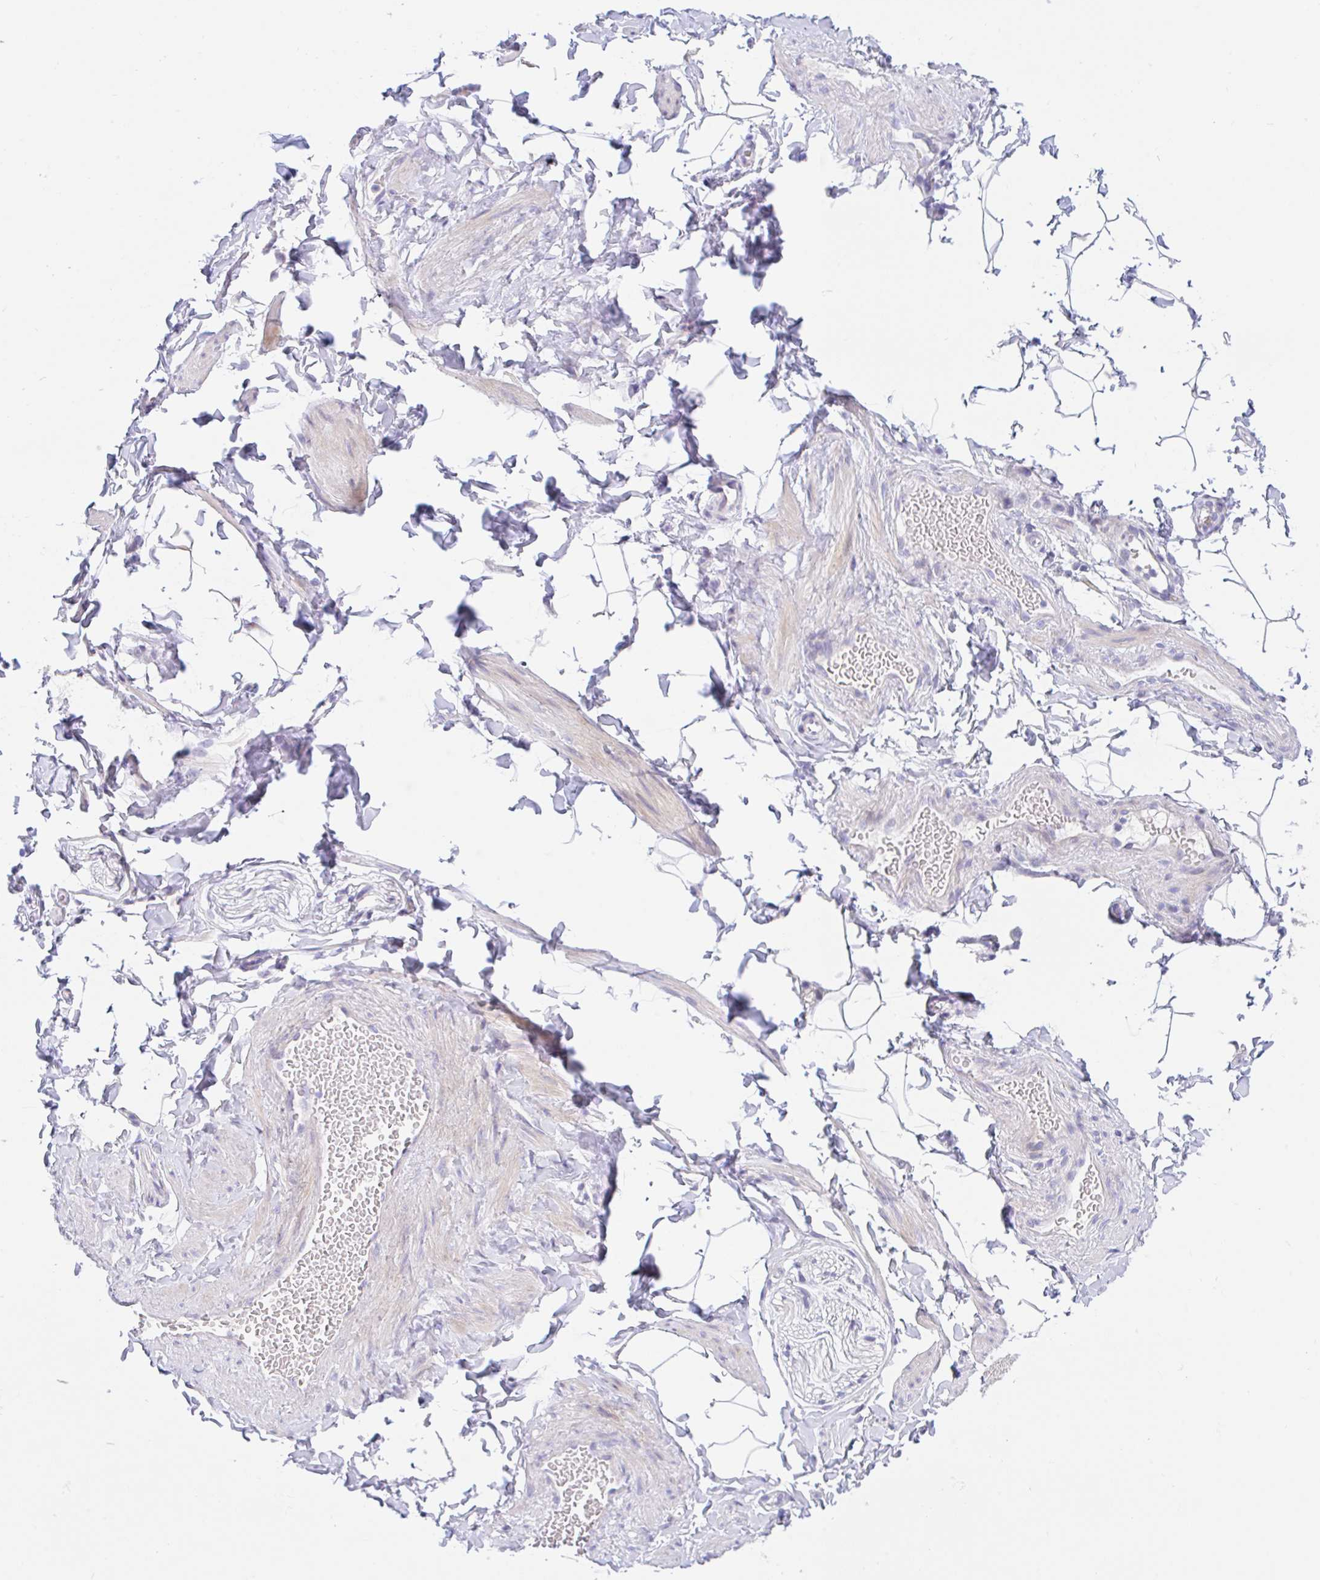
{"staining": {"intensity": "negative", "quantity": "none", "location": "none"}, "tissue": "adipose tissue", "cell_type": "Adipocytes", "image_type": "normal", "snomed": [{"axis": "morphology", "description": "Normal tissue, NOS"}, {"axis": "topography", "description": "Soft tissue"}, {"axis": "topography", "description": "Adipose tissue"}, {"axis": "topography", "description": "Vascular tissue"}, {"axis": "topography", "description": "Peripheral nerve tissue"}], "caption": "High power microscopy photomicrograph of an immunohistochemistry photomicrograph of benign adipose tissue, revealing no significant positivity in adipocytes. Nuclei are stained in blue.", "gene": "TMEM86A", "patient": {"sex": "male", "age": 29}}